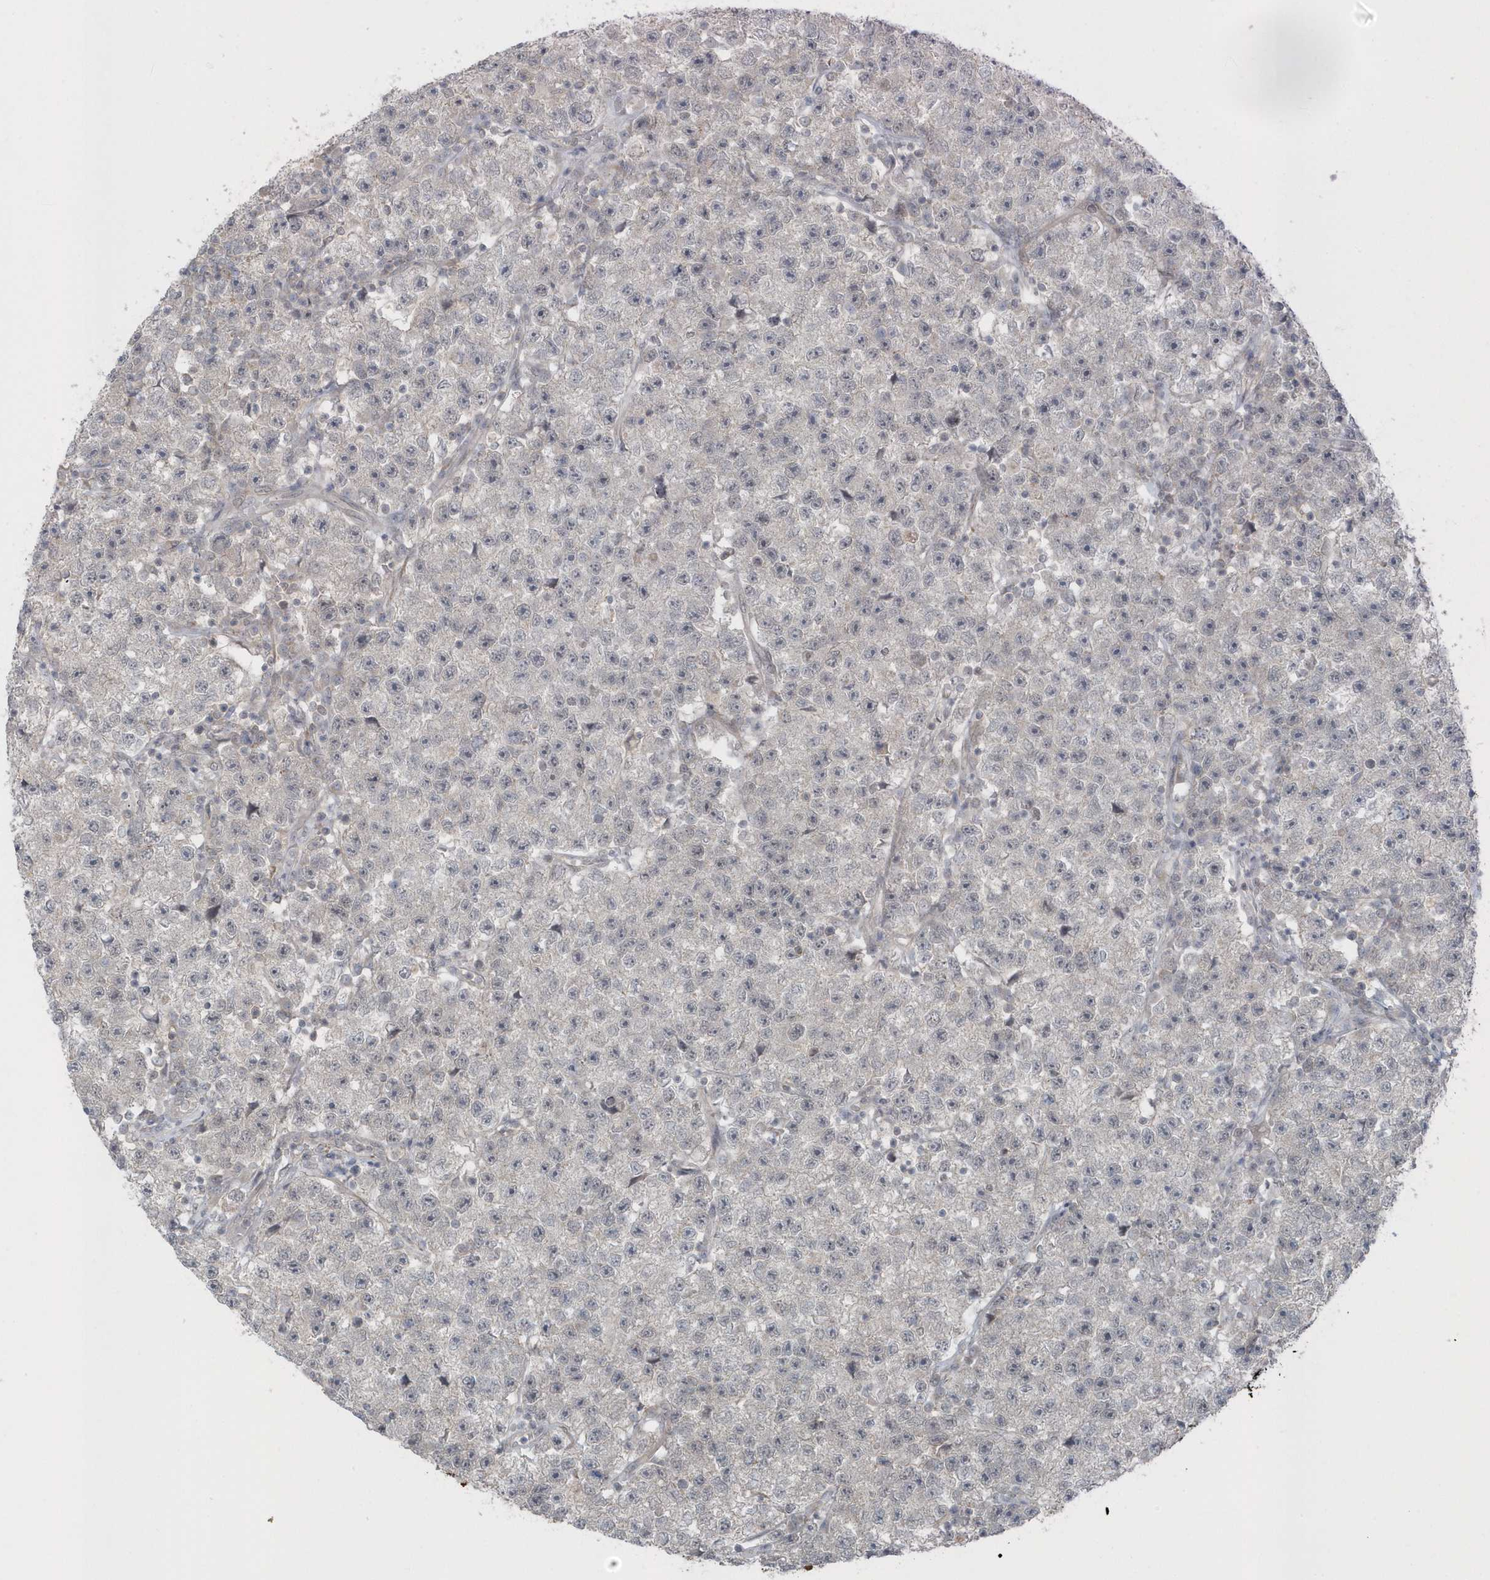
{"staining": {"intensity": "negative", "quantity": "none", "location": "none"}, "tissue": "testis cancer", "cell_type": "Tumor cells", "image_type": "cancer", "snomed": [{"axis": "morphology", "description": "Seminoma, NOS"}, {"axis": "topography", "description": "Testis"}], "caption": "High power microscopy photomicrograph of an immunohistochemistry (IHC) histopathology image of testis cancer, revealing no significant expression in tumor cells.", "gene": "PARD3B", "patient": {"sex": "male", "age": 22}}